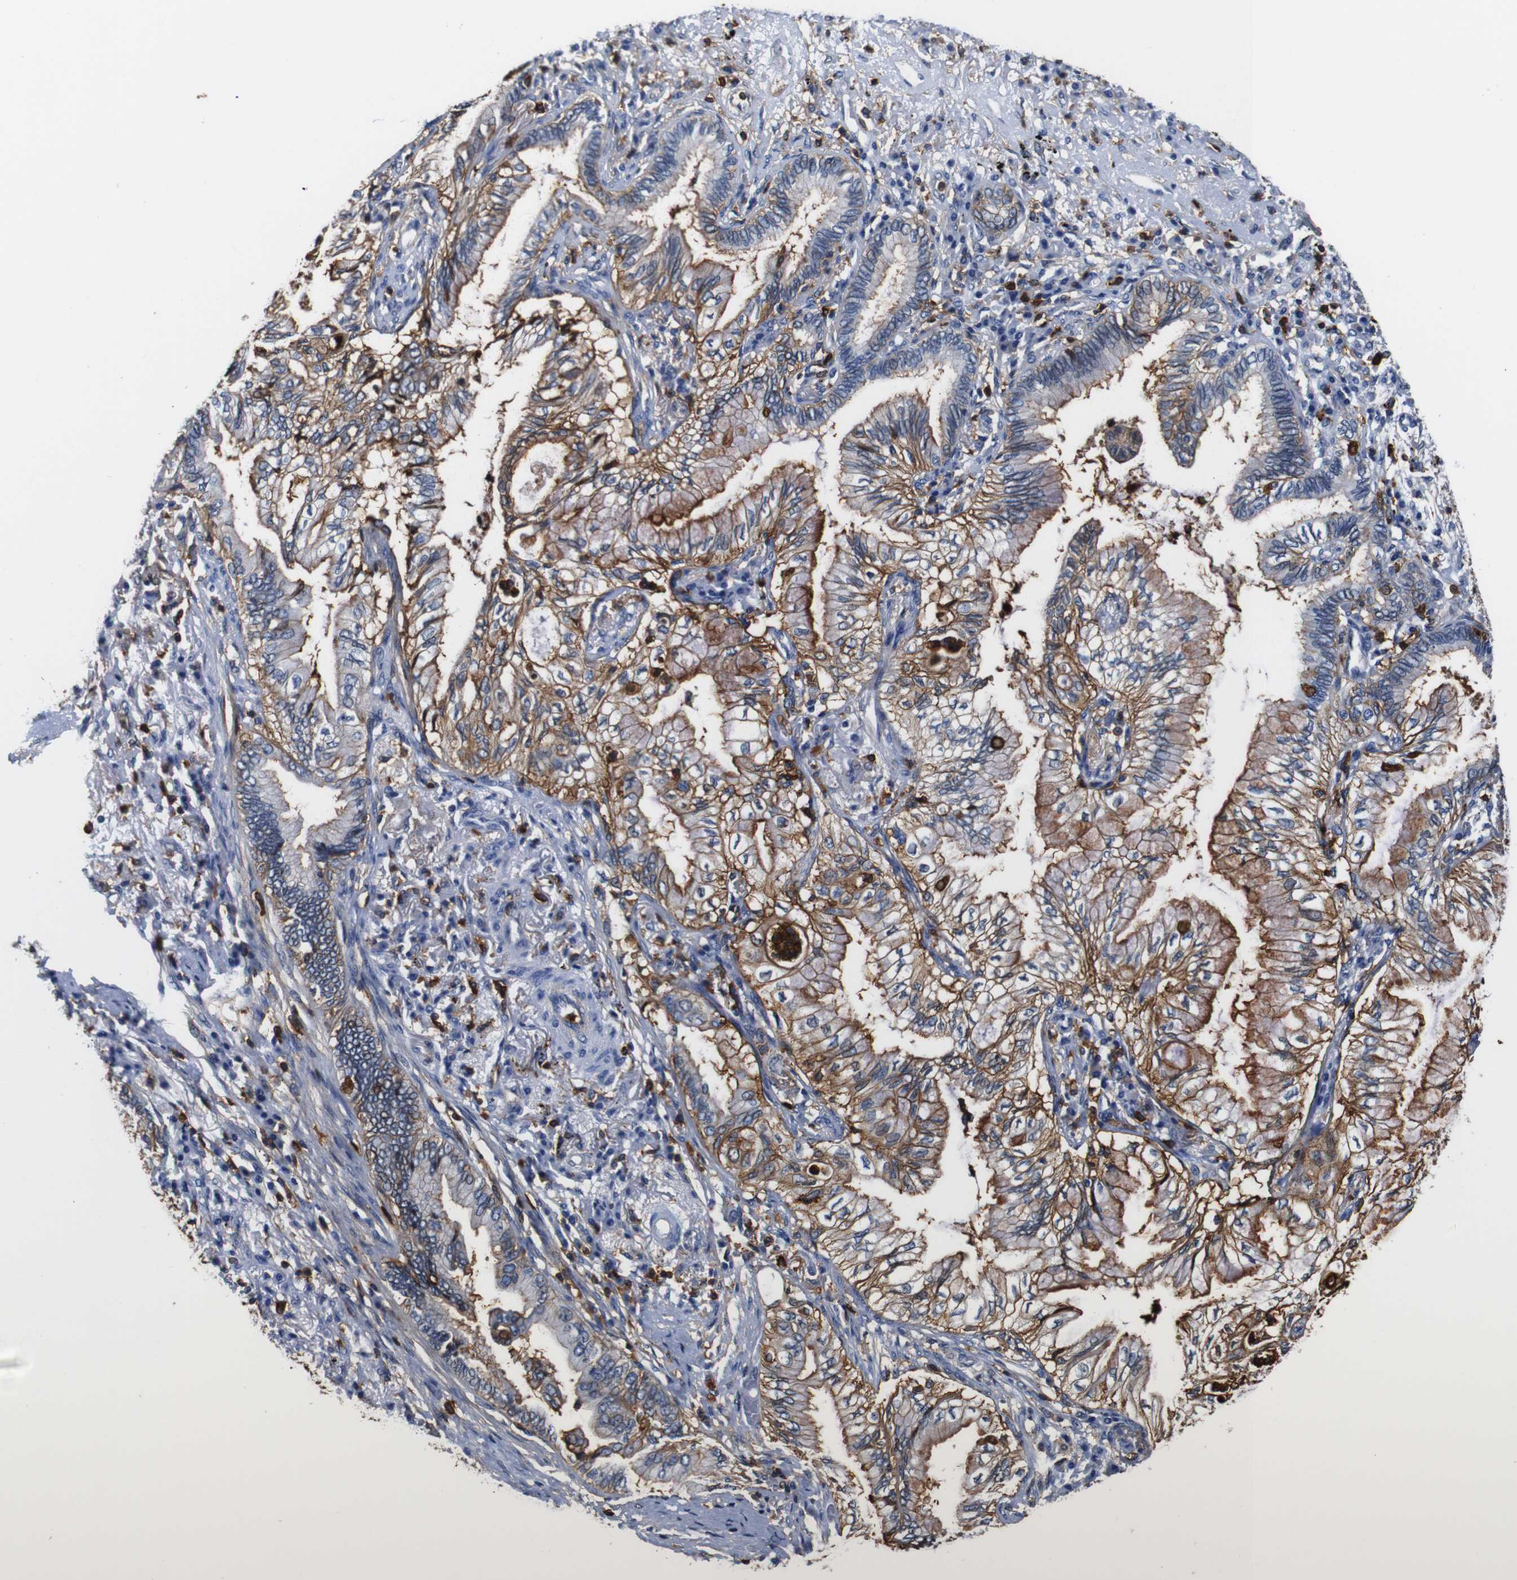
{"staining": {"intensity": "moderate", "quantity": ">75%", "location": "cytoplasmic/membranous"}, "tissue": "lung cancer", "cell_type": "Tumor cells", "image_type": "cancer", "snomed": [{"axis": "morphology", "description": "Normal tissue, NOS"}, {"axis": "morphology", "description": "Adenocarcinoma, NOS"}, {"axis": "topography", "description": "Bronchus"}, {"axis": "topography", "description": "Lung"}], "caption": "Immunohistochemistry of lung adenocarcinoma reveals medium levels of moderate cytoplasmic/membranous expression in approximately >75% of tumor cells.", "gene": "ANXA1", "patient": {"sex": "female", "age": 70}}